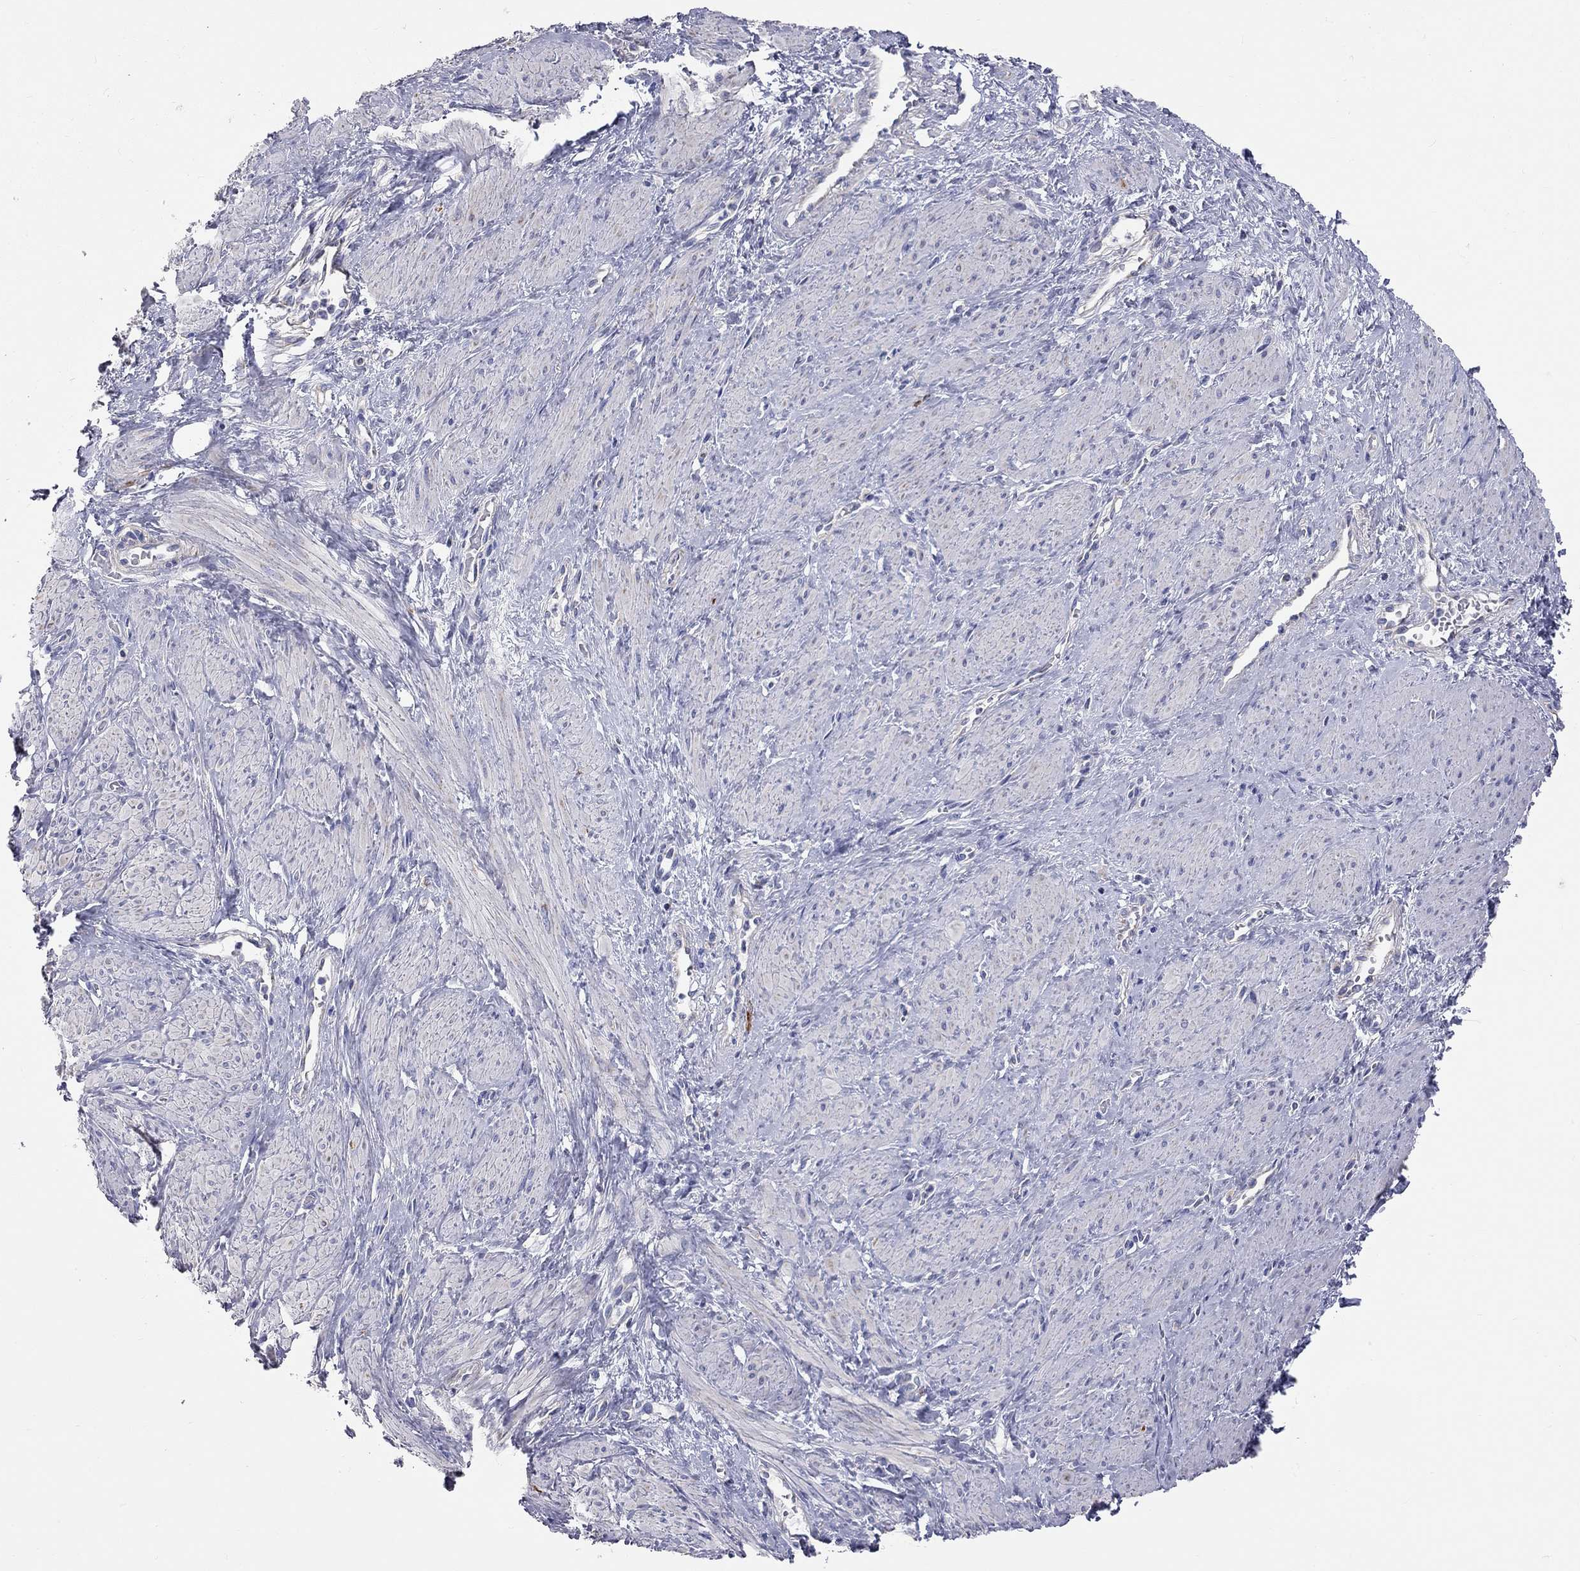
{"staining": {"intensity": "negative", "quantity": "none", "location": "none"}, "tissue": "smooth muscle", "cell_type": "Smooth muscle cells", "image_type": "normal", "snomed": [{"axis": "morphology", "description": "Normal tissue, NOS"}, {"axis": "topography", "description": "Smooth muscle"}, {"axis": "topography", "description": "Uterus"}], "caption": "A histopathology image of smooth muscle stained for a protein exhibits no brown staining in smooth muscle cells.", "gene": "CFAP161", "patient": {"sex": "female", "age": 39}}